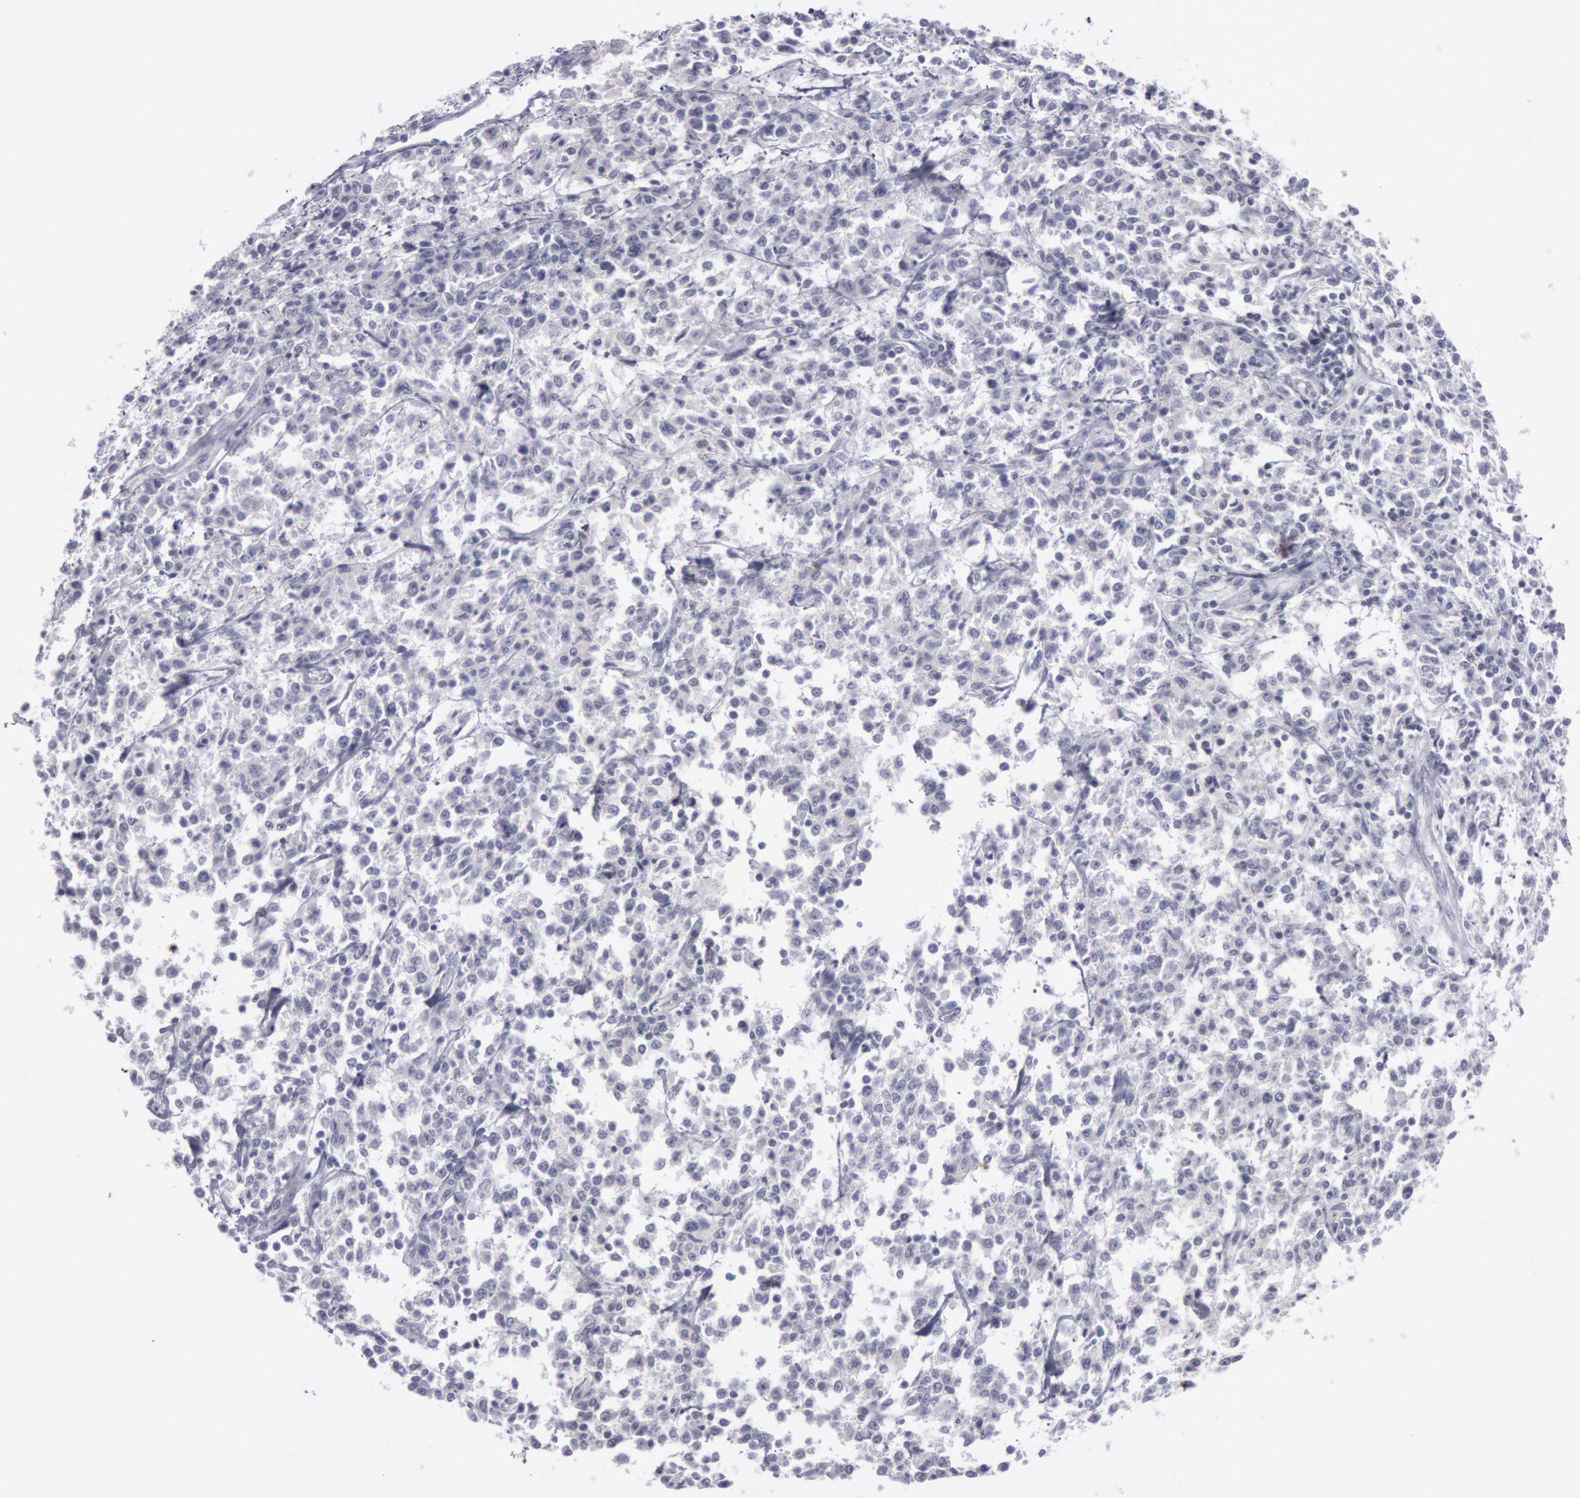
{"staining": {"intensity": "negative", "quantity": "none", "location": "none"}, "tissue": "lymphoma", "cell_type": "Tumor cells", "image_type": "cancer", "snomed": [{"axis": "morphology", "description": "Malignant lymphoma, non-Hodgkin's type, Low grade"}, {"axis": "topography", "description": "Small intestine"}], "caption": "There is no significant staining in tumor cells of low-grade malignant lymphoma, non-Hodgkin's type.", "gene": "KRT16", "patient": {"sex": "female", "age": 59}}